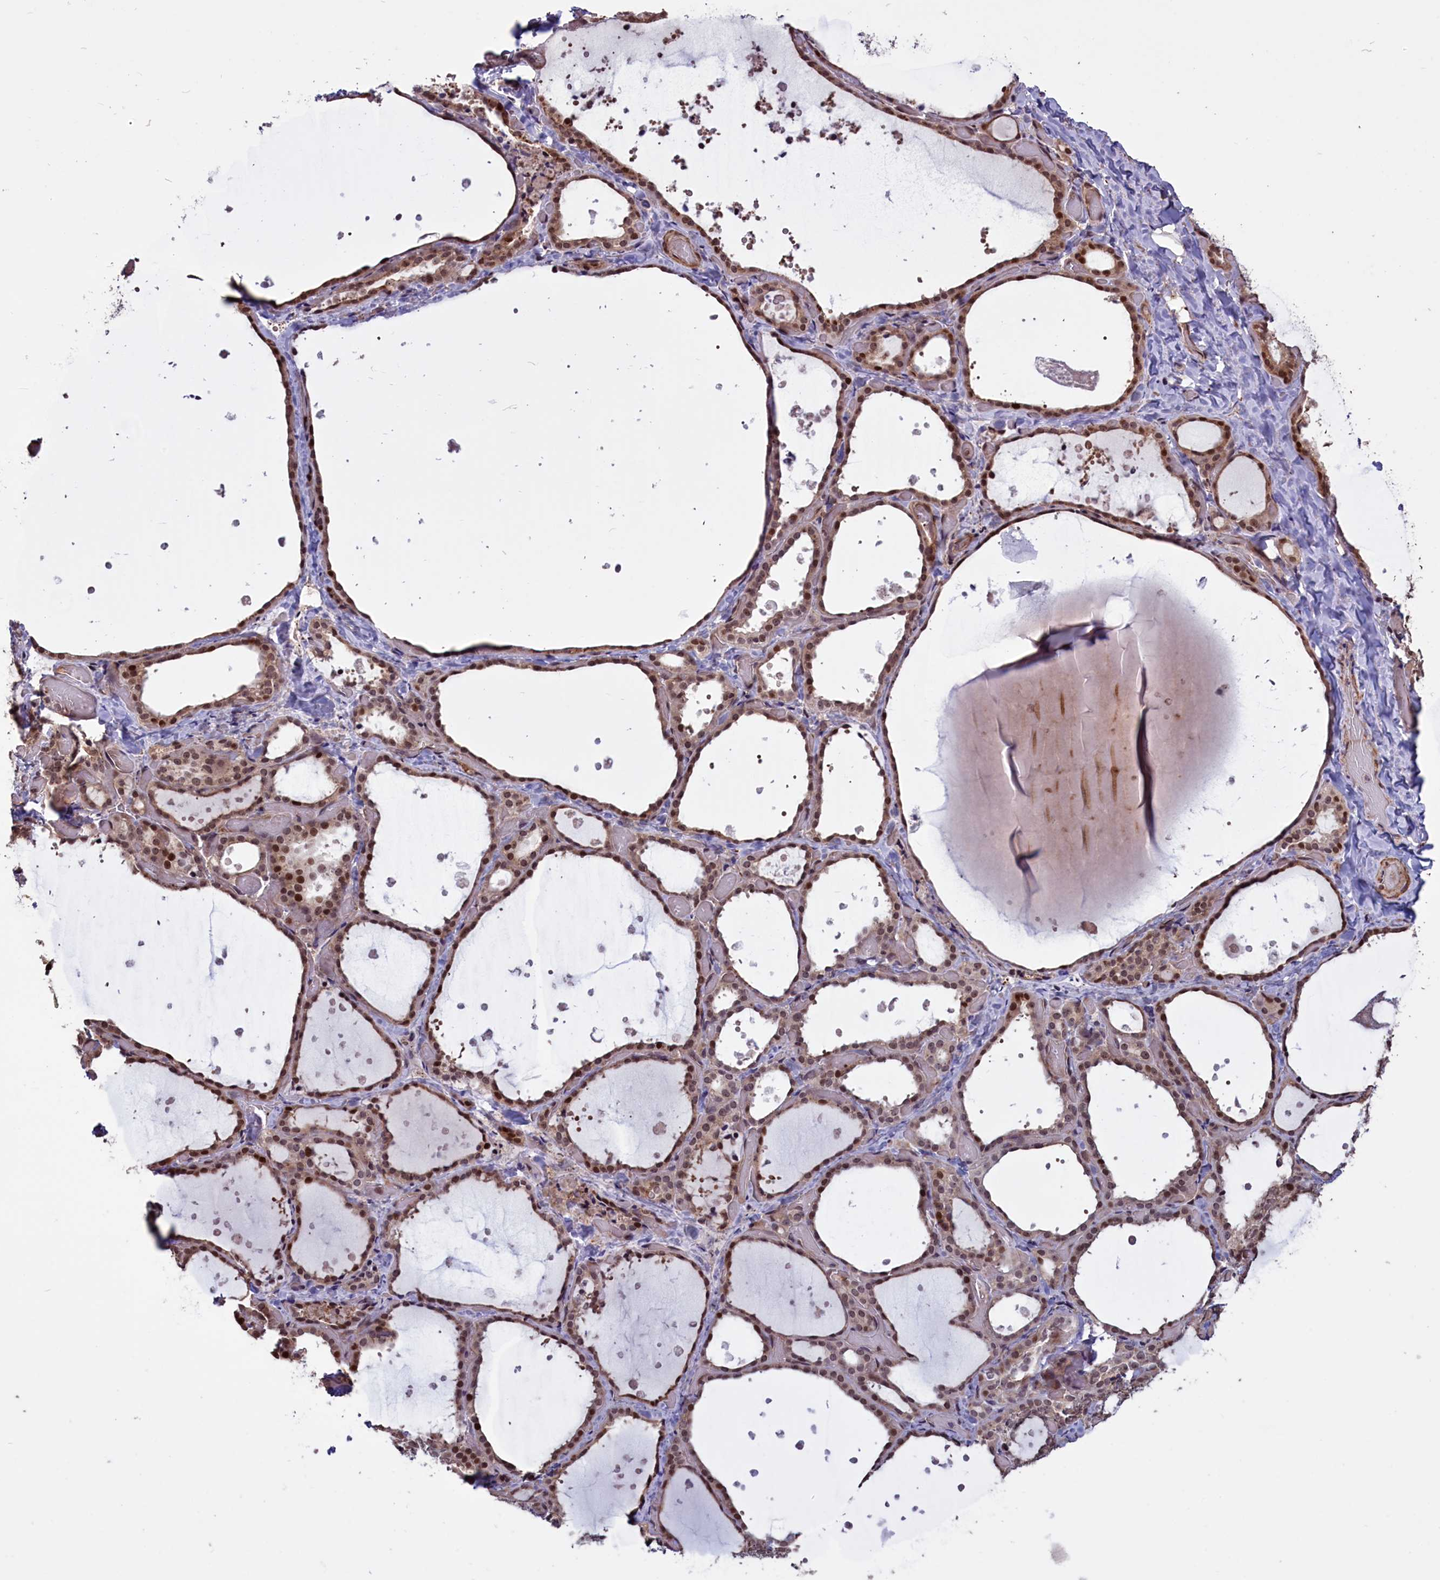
{"staining": {"intensity": "moderate", "quantity": ">75%", "location": "cytoplasmic/membranous,nuclear"}, "tissue": "thyroid gland", "cell_type": "Glandular cells", "image_type": "normal", "snomed": [{"axis": "morphology", "description": "Normal tissue, NOS"}, {"axis": "topography", "description": "Thyroid gland"}], "caption": "This photomicrograph demonstrates normal thyroid gland stained with immunohistochemistry (IHC) to label a protein in brown. The cytoplasmic/membranous,nuclear of glandular cells show moderate positivity for the protein. Nuclei are counter-stained blue.", "gene": "SHFL", "patient": {"sex": "female", "age": 44}}